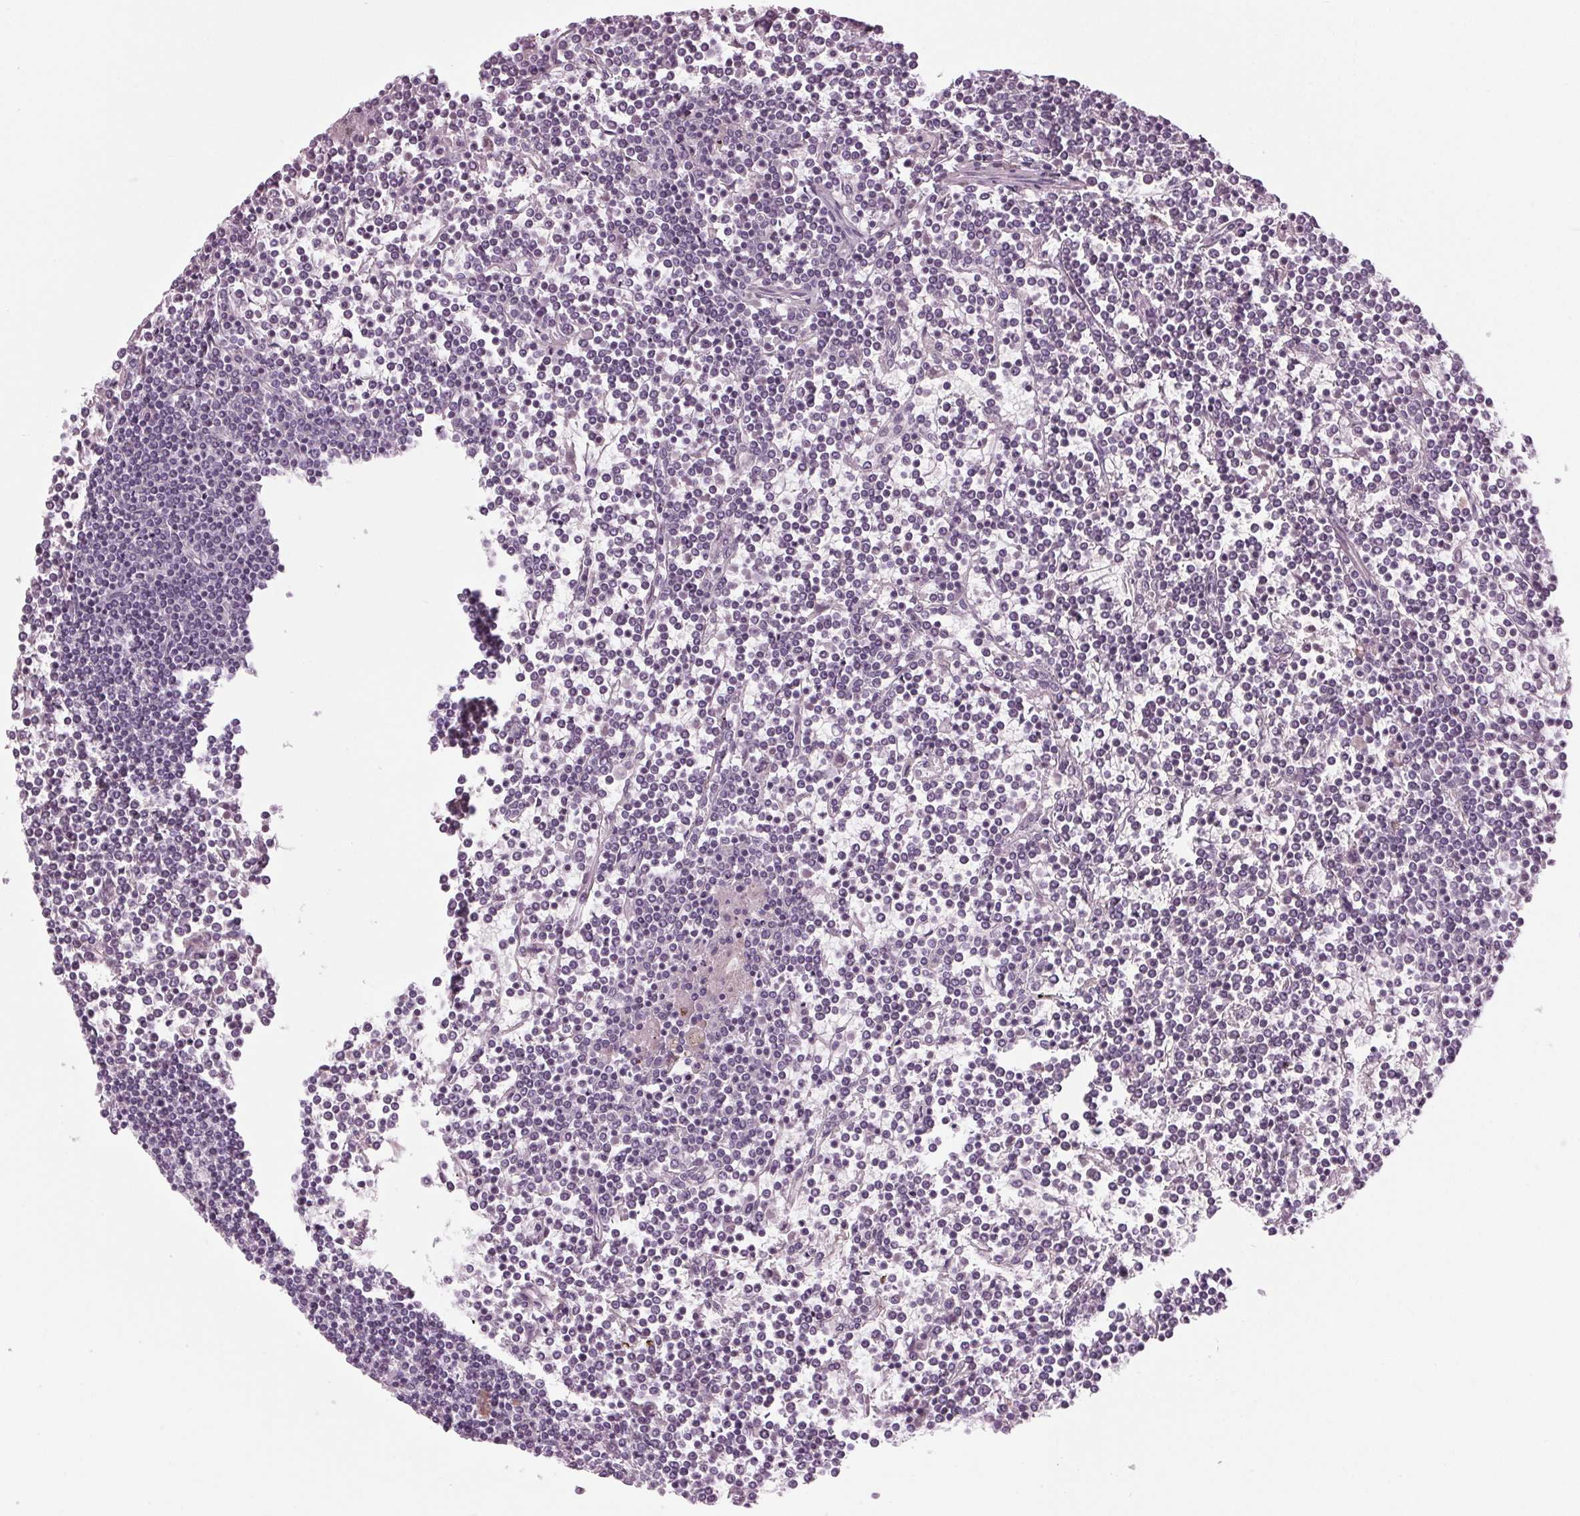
{"staining": {"intensity": "negative", "quantity": "none", "location": "none"}, "tissue": "lymphoma", "cell_type": "Tumor cells", "image_type": "cancer", "snomed": [{"axis": "morphology", "description": "Malignant lymphoma, non-Hodgkin's type, Low grade"}, {"axis": "topography", "description": "Spleen"}], "caption": "Malignant lymphoma, non-Hodgkin's type (low-grade) was stained to show a protein in brown. There is no significant expression in tumor cells. (DAB (3,3'-diaminobenzidine) immunohistochemistry, high magnification).", "gene": "CYP3A43", "patient": {"sex": "female", "age": 19}}